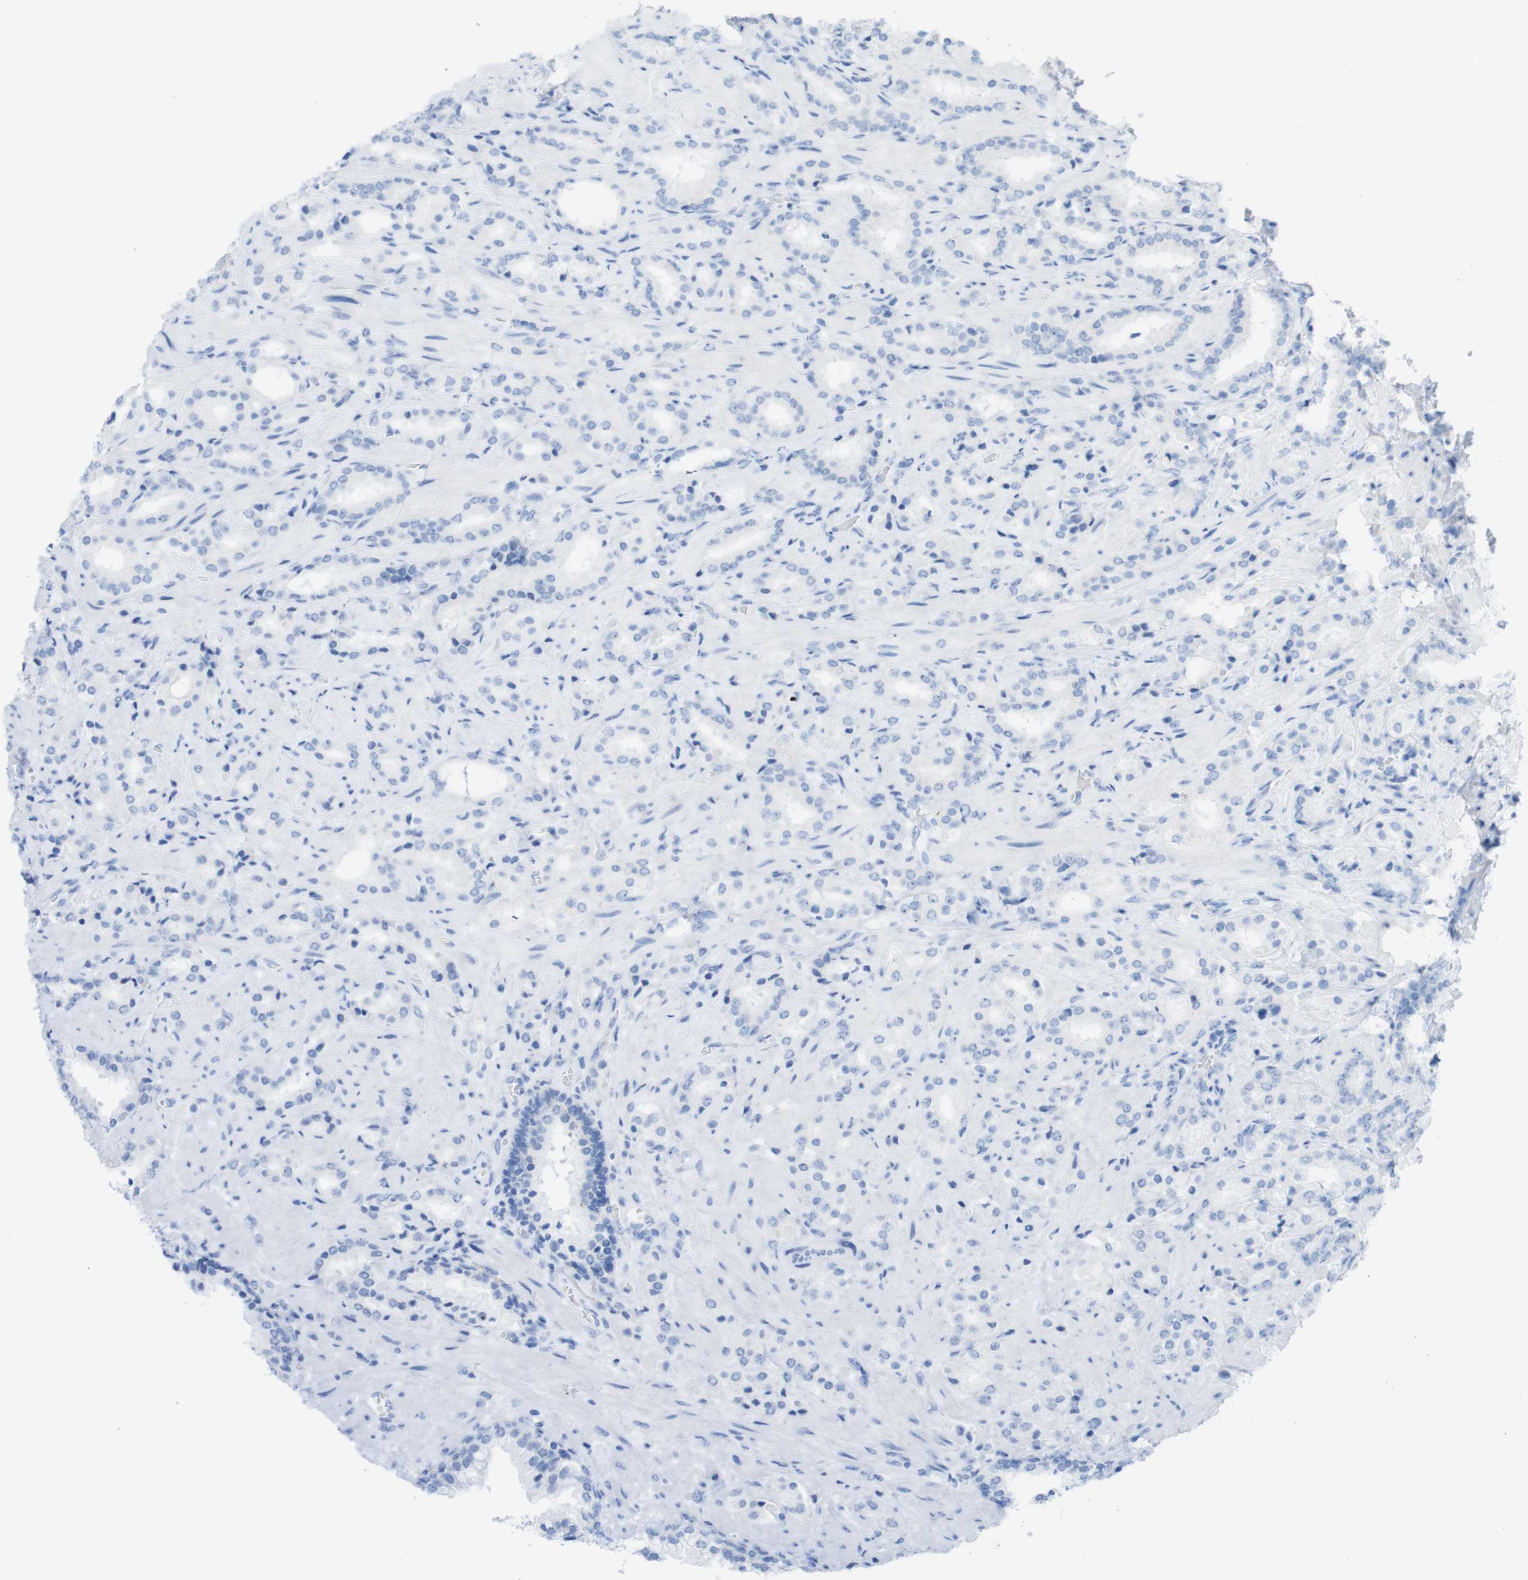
{"staining": {"intensity": "negative", "quantity": "none", "location": "none"}, "tissue": "prostate cancer", "cell_type": "Tumor cells", "image_type": "cancer", "snomed": [{"axis": "morphology", "description": "Adenocarcinoma, High grade"}, {"axis": "topography", "description": "Prostate"}], "caption": "Human adenocarcinoma (high-grade) (prostate) stained for a protein using immunohistochemistry (IHC) exhibits no staining in tumor cells.", "gene": "MYH7", "patient": {"sex": "male", "age": 64}}